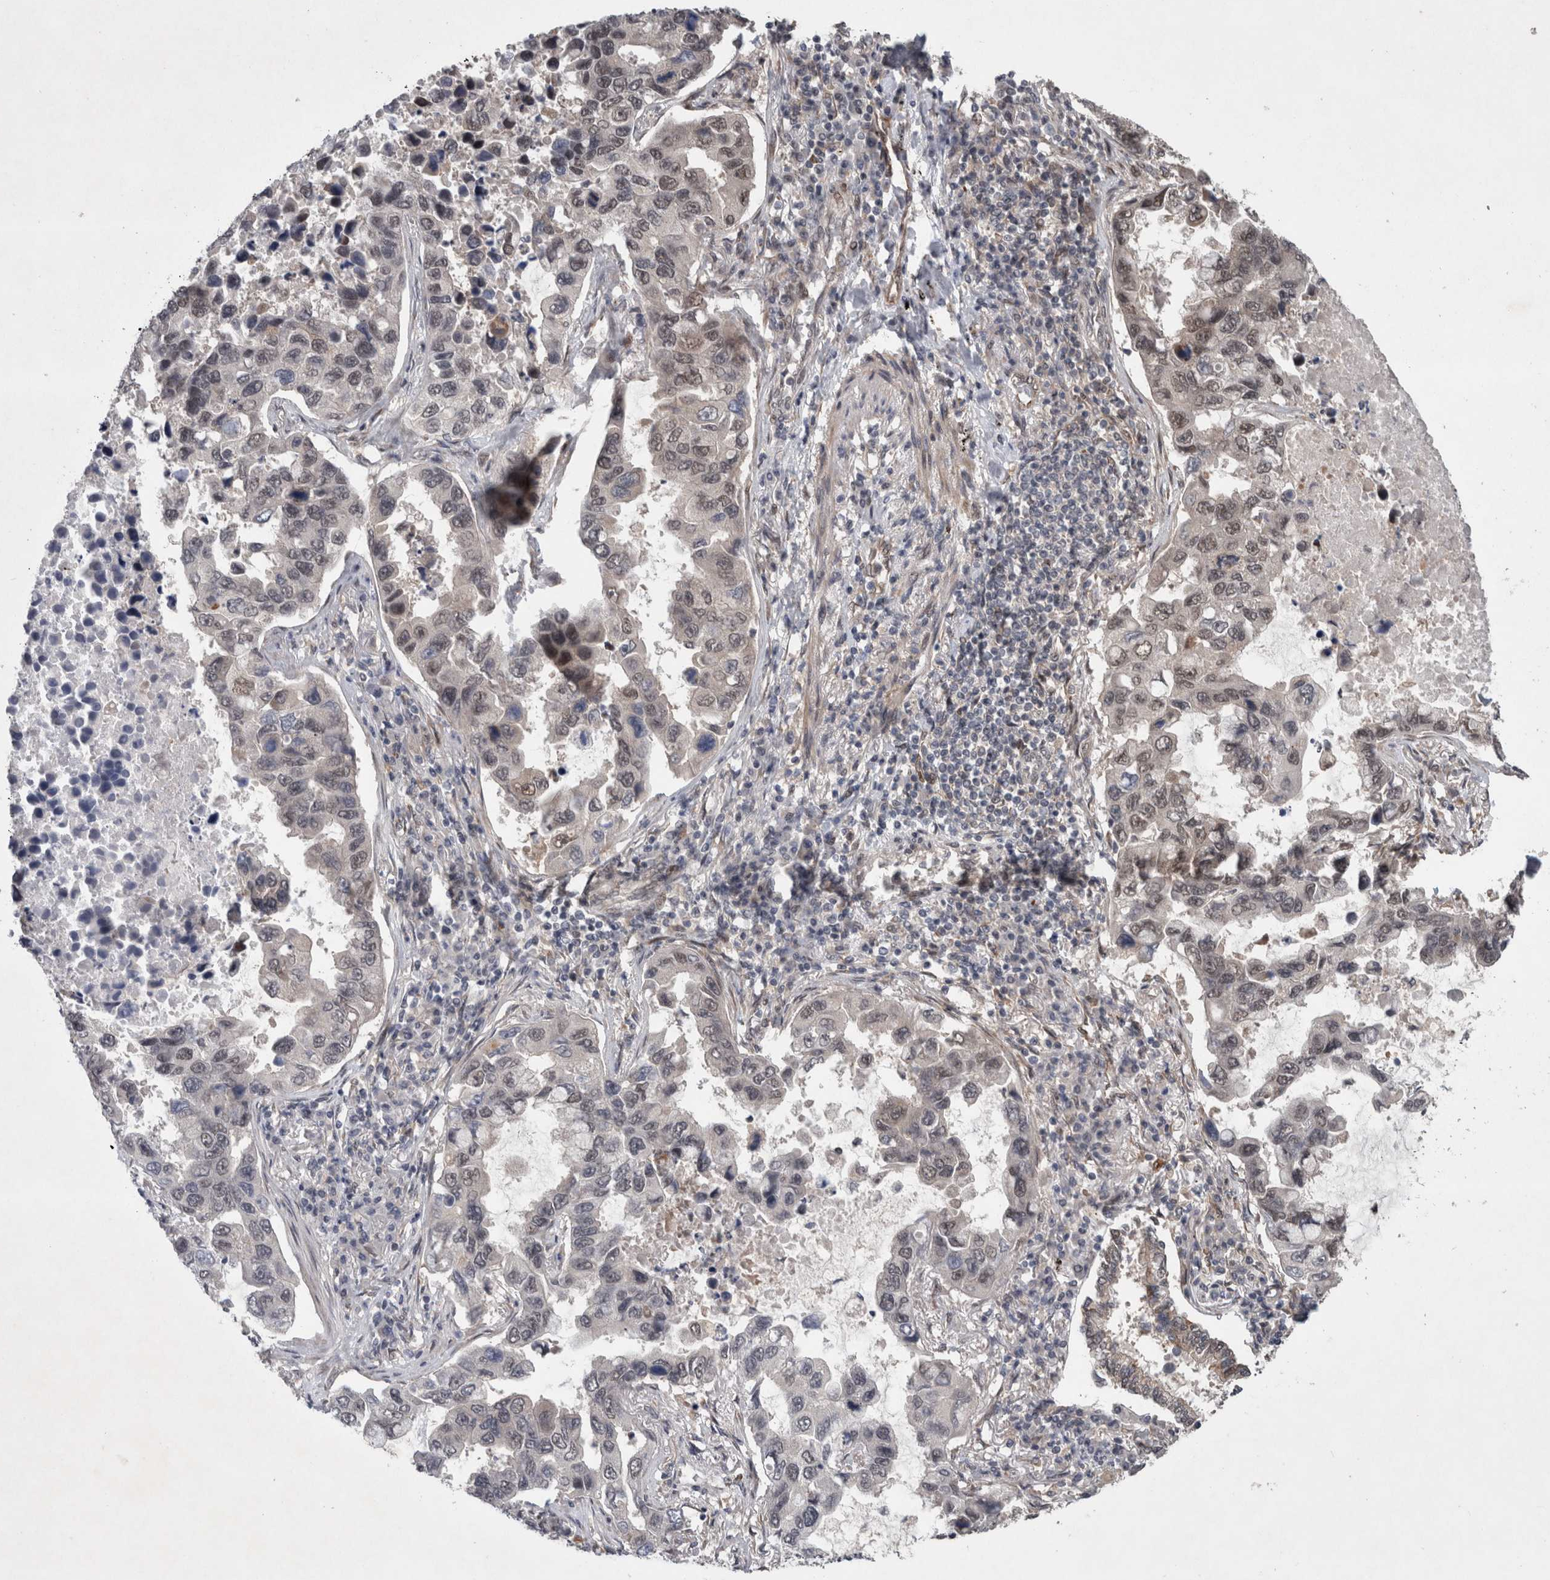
{"staining": {"intensity": "moderate", "quantity": "25%-75%", "location": "nuclear"}, "tissue": "lung cancer", "cell_type": "Tumor cells", "image_type": "cancer", "snomed": [{"axis": "morphology", "description": "Adenocarcinoma, NOS"}, {"axis": "topography", "description": "Lung"}], "caption": "Brown immunohistochemical staining in human lung adenocarcinoma shows moderate nuclear positivity in approximately 25%-75% of tumor cells.", "gene": "GIMAP6", "patient": {"sex": "male", "age": 64}}